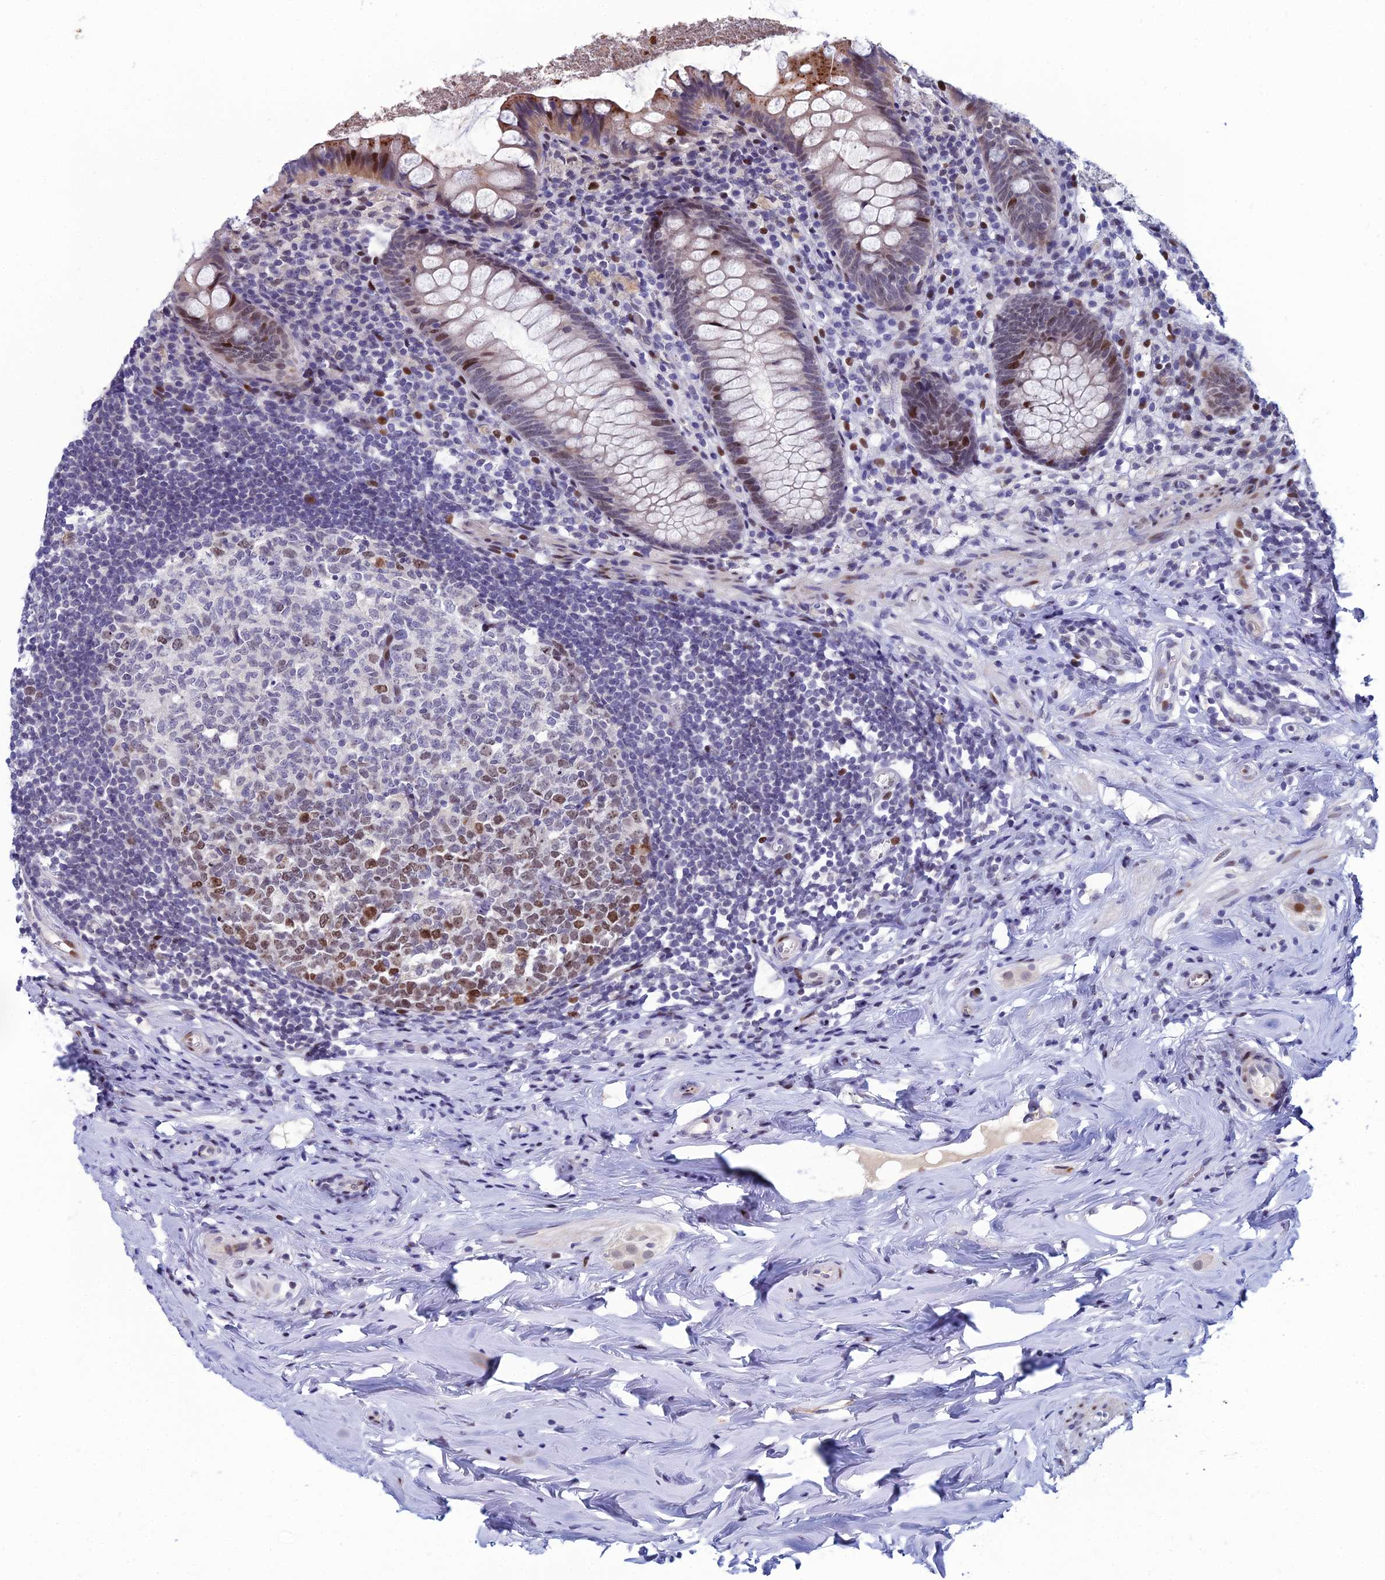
{"staining": {"intensity": "moderate", "quantity": "<25%", "location": "nuclear"}, "tissue": "appendix", "cell_type": "Glandular cells", "image_type": "normal", "snomed": [{"axis": "morphology", "description": "Normal tissue, NOS"}, {"axis": "topography", "description": "Appendix"}], "caption": "This histopathology image shows immunohistochemistry staining of normal human appendix, with low moderate nuclear positivity in approximately <25% of glandular cells.", "gene": "TAF9B", "patient": {"sex": "female", "age": 51}}